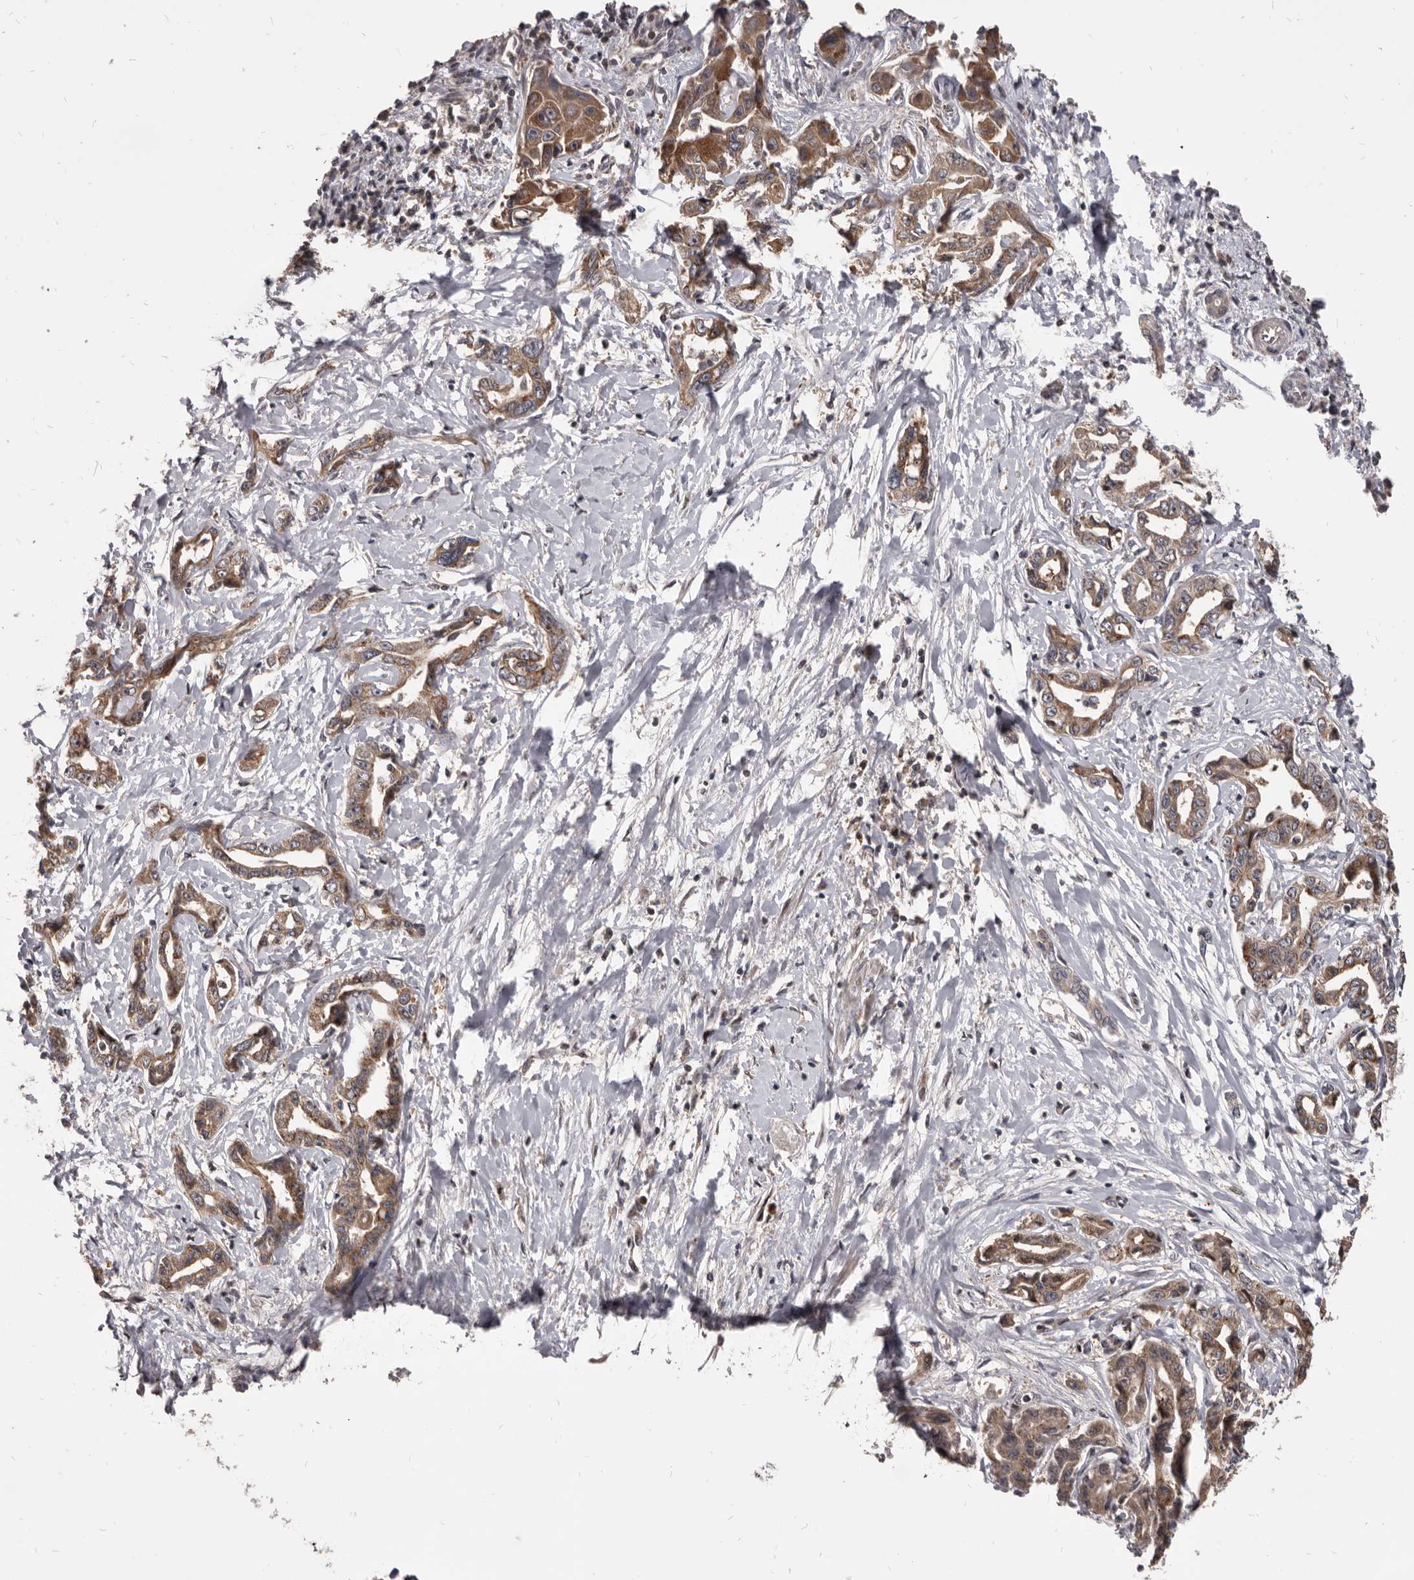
{"staining": {"intensity": "moderate", "quantity": ">75%", "location": "cytoplasmic/membranous"}, "tissue": "liver cancer", "cell_type": "Tumor cells", "image_type": "cancer", "snomed": [{"axis": "morphology", "description": "Cholangiocarcinoma"}, {"axis": "topography", "description": "Liver"}], "caption": "Immunohistochemistry image of neoplastic tissue: liver cancer (cholangiocarcinoma) stained using IHC displays medium levels of moderate protein expression localized specifically in the cytoplasmic/membranous of tumor cells, appearing as a cytoplasmic/membranous brown color.", "gene": "MAP3K14", "patient": {"sex": "male", "age": 59}}